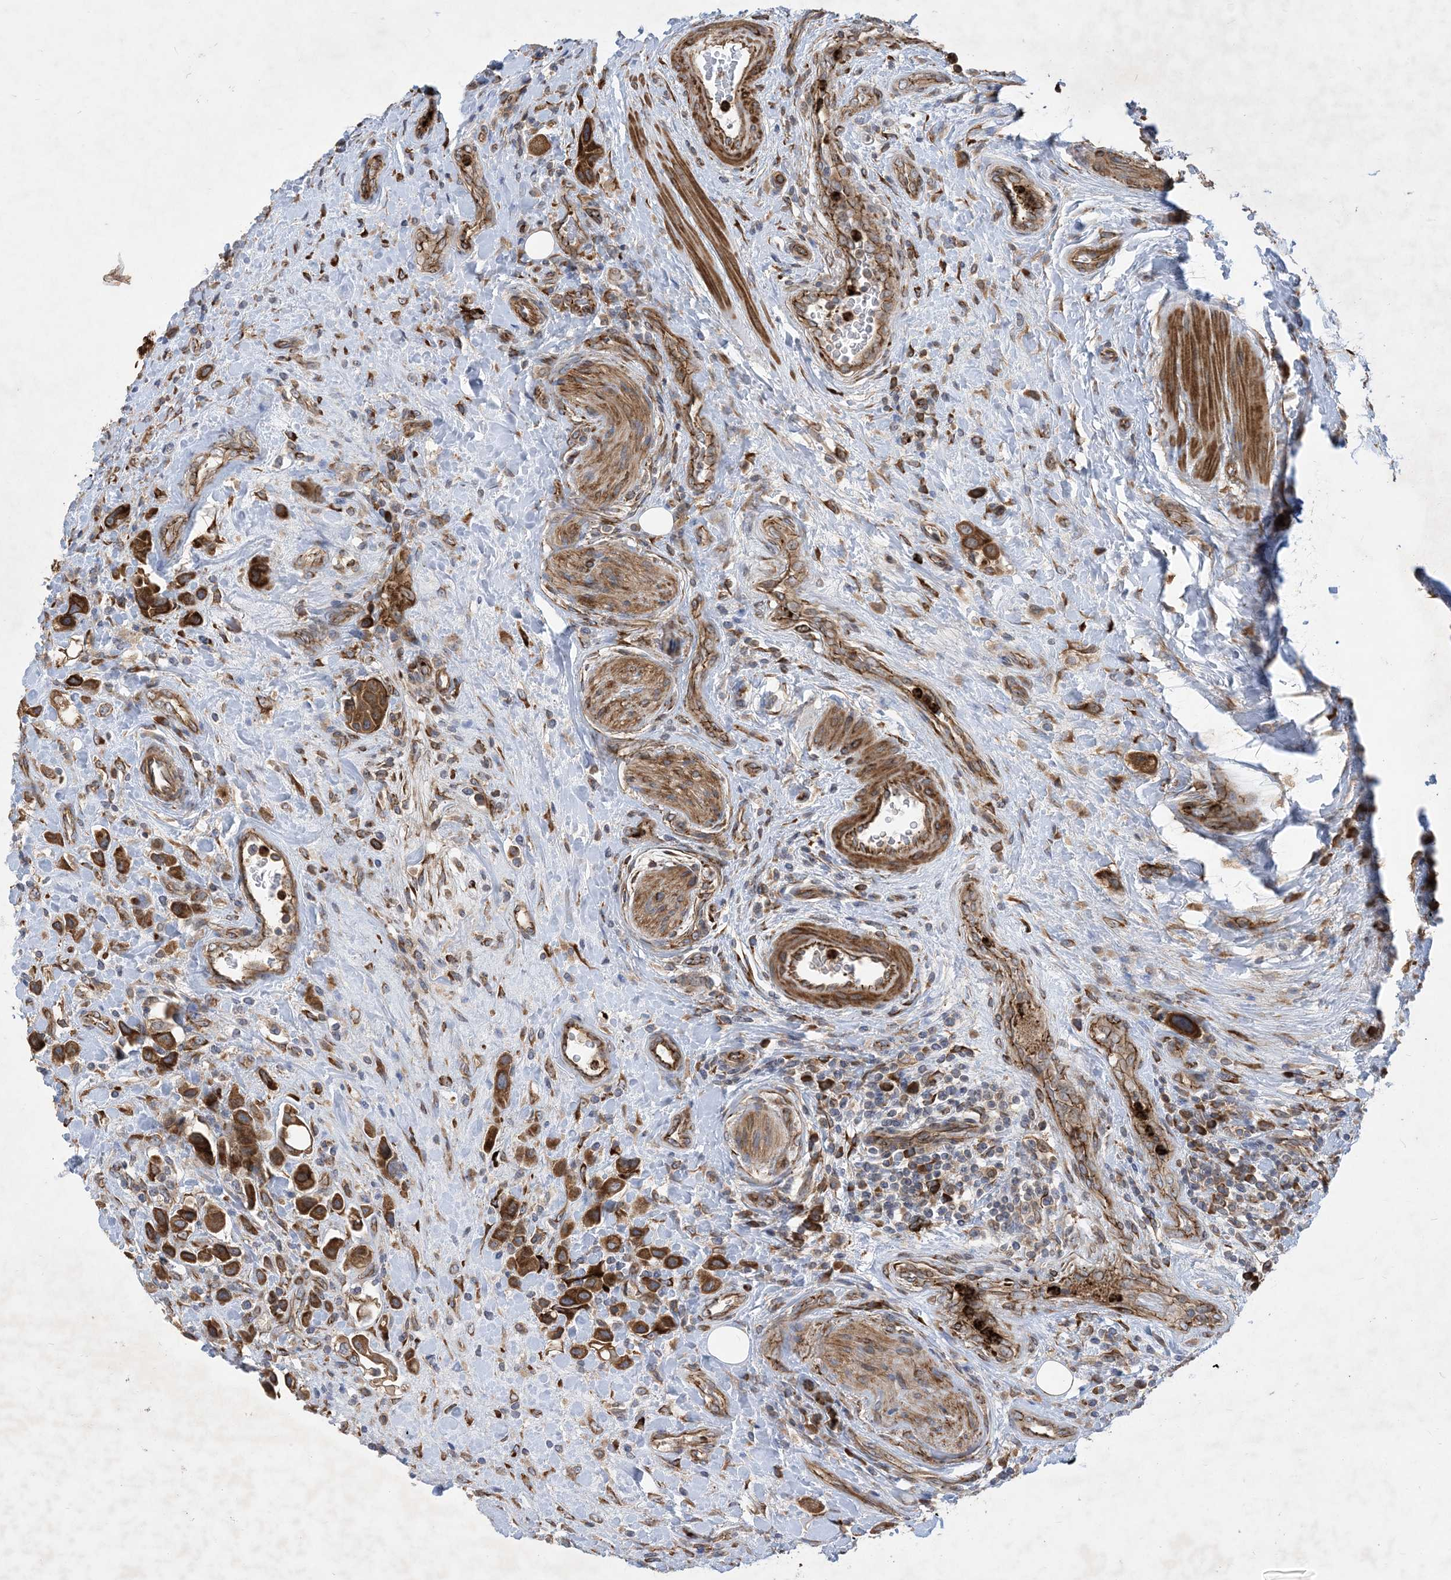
{"staining": {"intensity": "strong", "quantity": ">75%", "location": "cytoplasmic/membranous"}, "tissue": "urothelial cancer", "cell_type": "Tumor cells", "image_type": "cancer", "snomed": [{"axis": "morphology", "description": "Urothelial carcinoma, High grade"}, {"axis": "topography", "description": "Urinary bladder"}], "caption": "Protein staining of high-grade urothelial carcinoma tissue displays strong cytoplasmic/membranous expression in approximately >75% of tumor cells. Using DAB (brown) and hematoxylin (blue) stains, captured at high magnification using brightfield microscopy.", "gene": "OTOP1", "patient": {"sex": "male", "age": 50}}